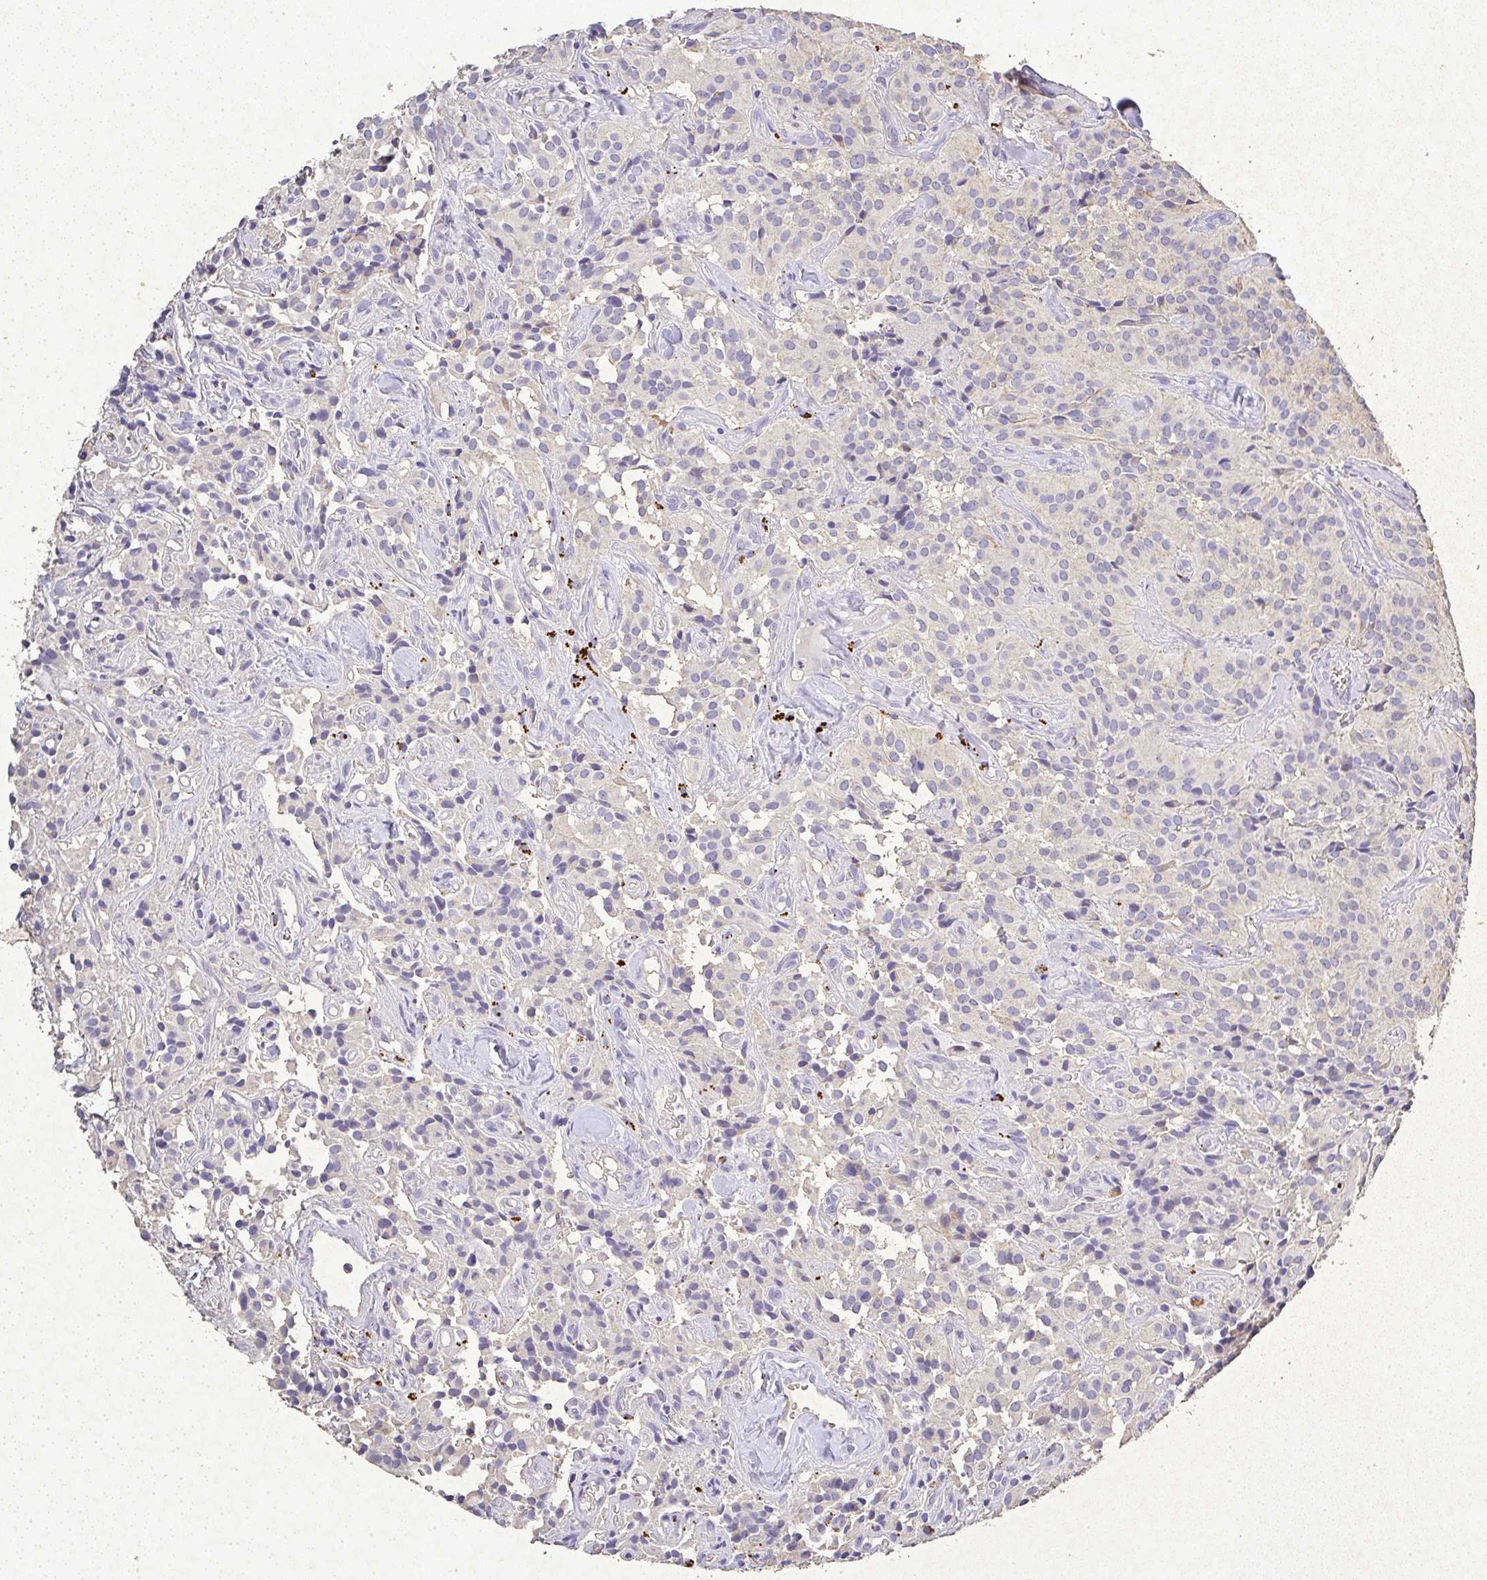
{"staining": {"intensity": "negative", "quantity": "none", "location": "none"}, "tissue": "glioma", "cell_type": "Tumor cells", "image_type": "cancer", "snomed": [{"axis": "morphology", "description": "Glioma, malignant, Low grade"}, {"axis": "topography", "description": "Brain"}], "caption": "Malignant glioma (low-grade) stained for a protein using immunohistochemistry demonstrates no positivity tumor cells.", "gene": "RPS2", "patient": {"sex": "male", "age": 42}}